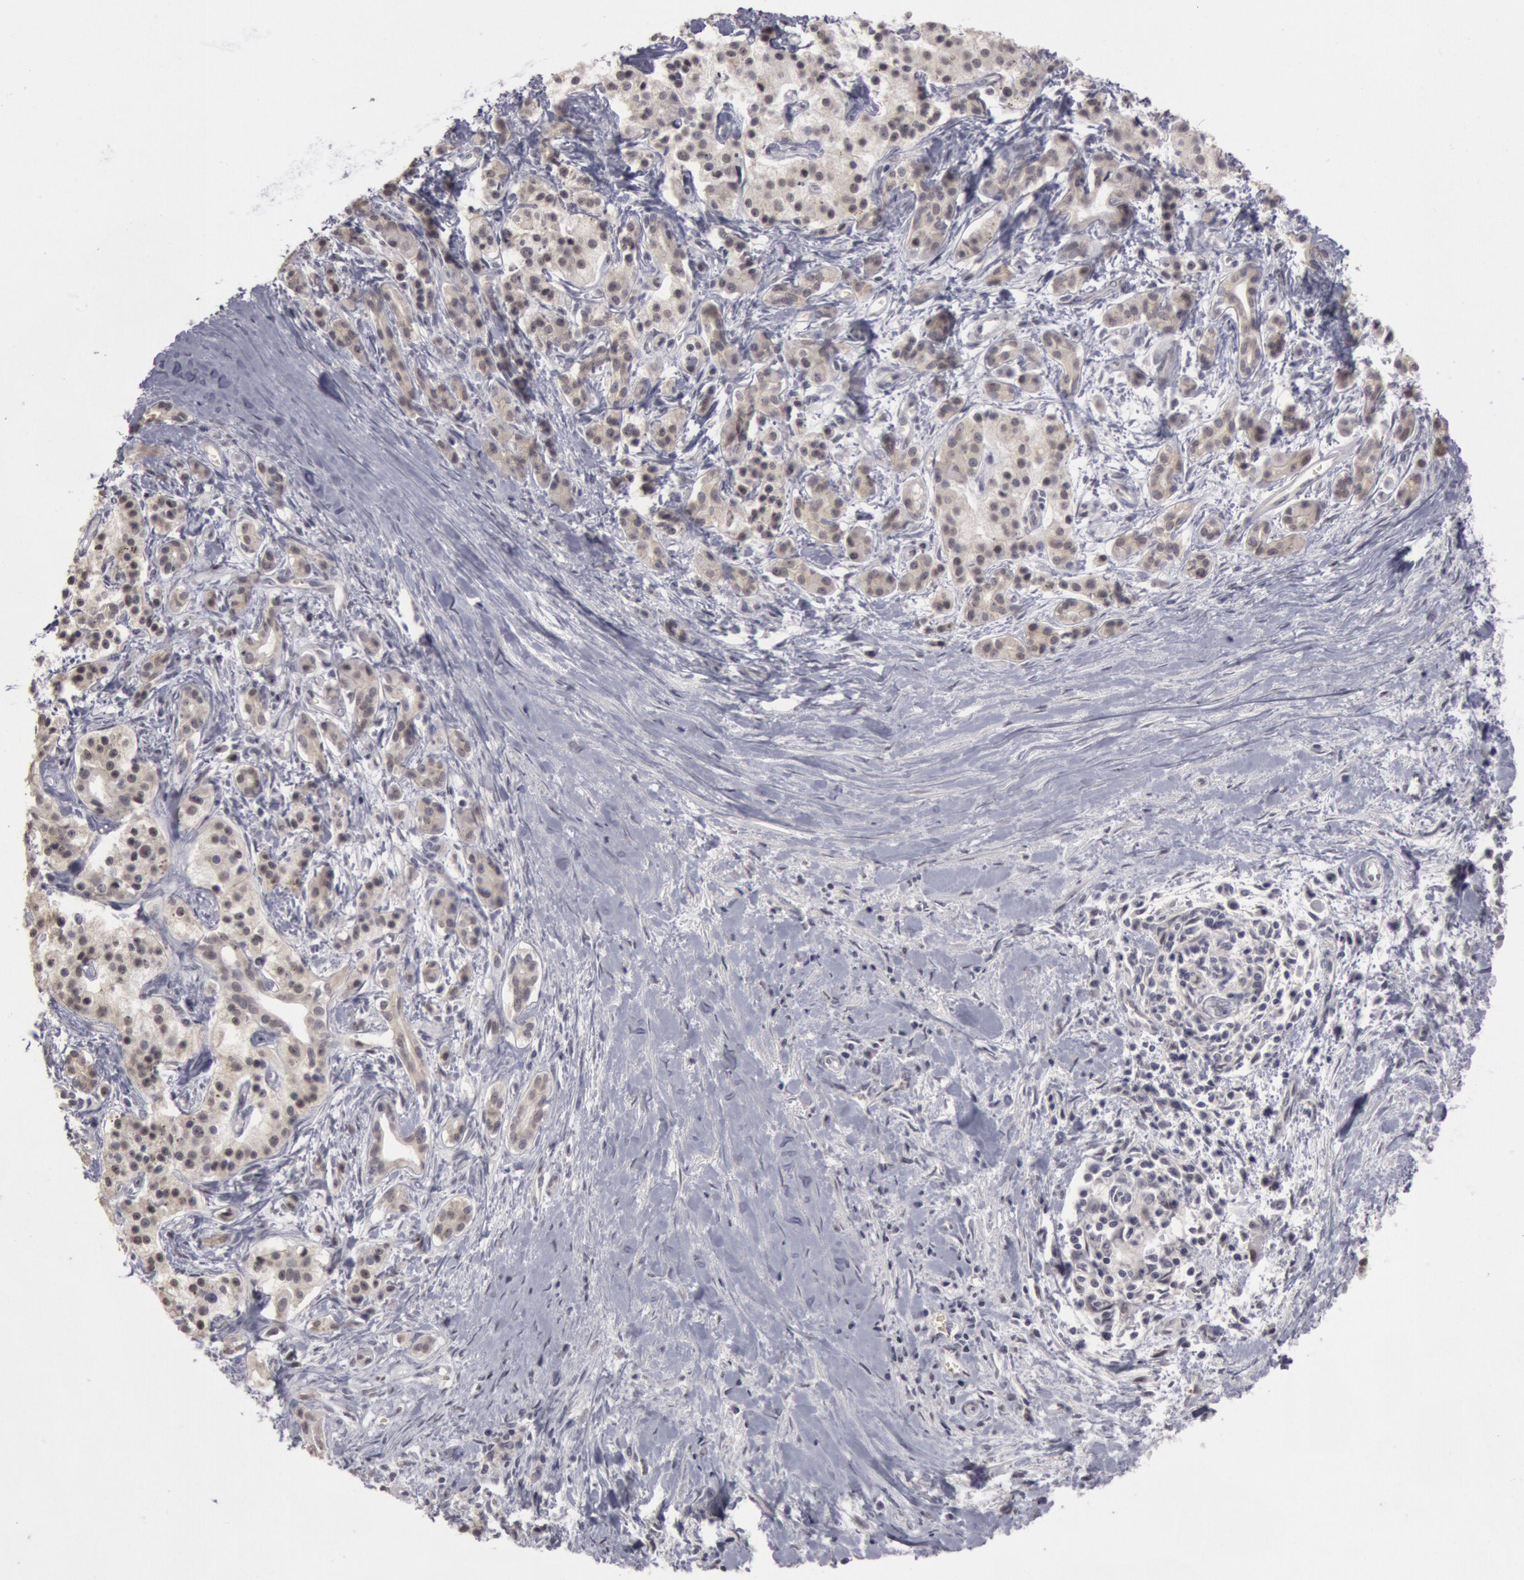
{"staining": {"intensity": "negative", "quantity": "none", "location": "none"}, "tissue": "pancreatic cancer", "cell_type": "Tumor cells", "image_type": "cancer", "snomed": [{"axis": "morphology", "description": "Adenocarcinoma, NOS"}, {"axis": "topography", "description": "Pancreas"}], "caption": "There is no significant expression in tumor cells of pancreatic cancer (adenocarcinoma).", "gene": "RIMBP3C", "patient": {"sex": "male", "age": 59}}